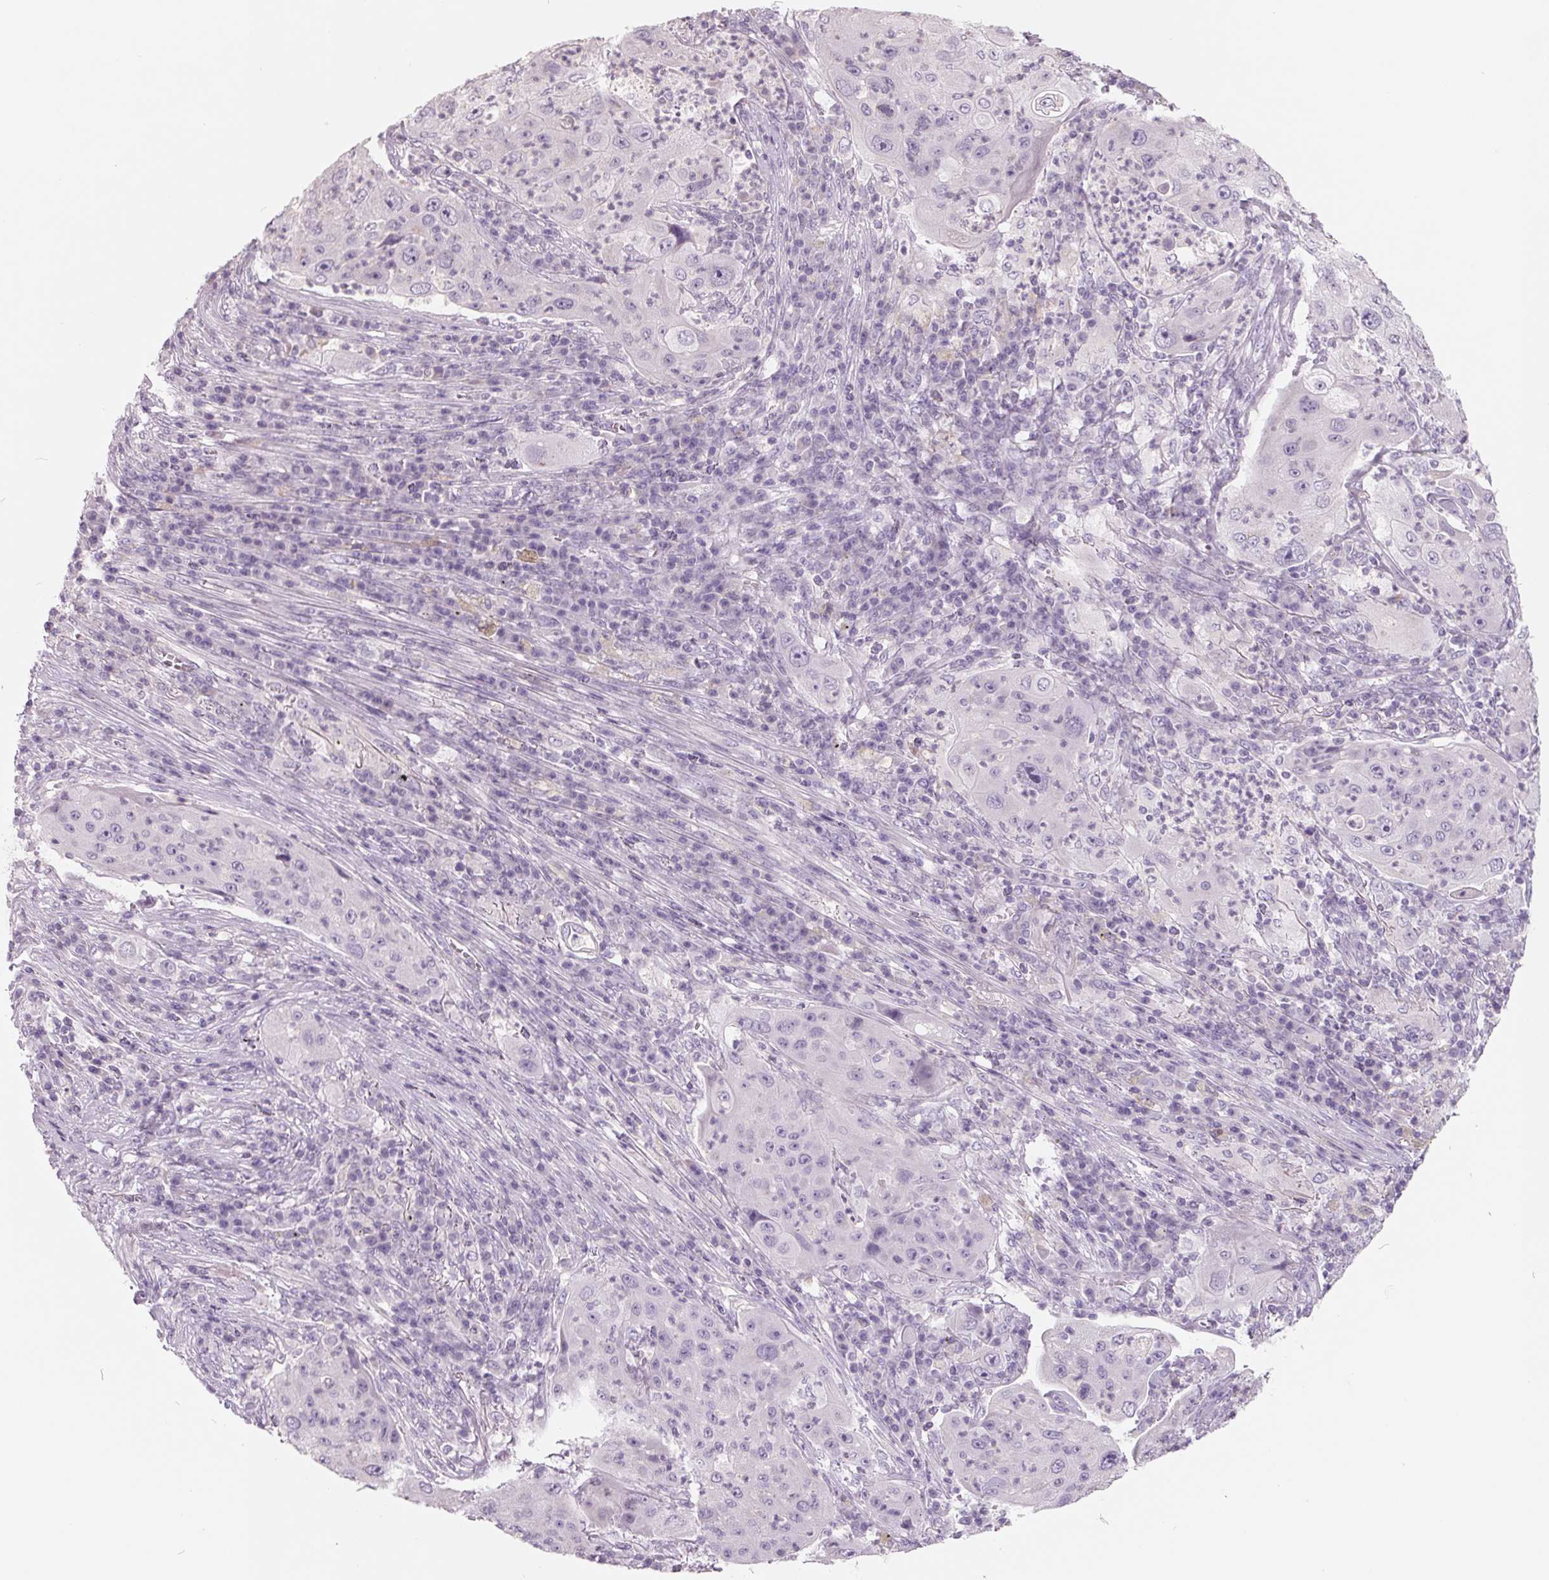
{"staining": {"intensity": "negative", "quantity": "none", "location": "none"}, "tissue": "lung cancer", "cell_type": "Tumor cells", "image_type": "cancer", "snomed": [{"axis": "morphology", "description": "Squamous cell carcinoma, NOS"}, {"axis": "topography", "description": "Lung"}], "caption": "DAB immunohistochemical staining of human lung cancer reveals no significant staining in tumor cells. (Brightfield microscopy of DAB immunohistochemistry at high magnification).", "gene": "FTCD", "patient": {"sex": "female", "age": 59}}